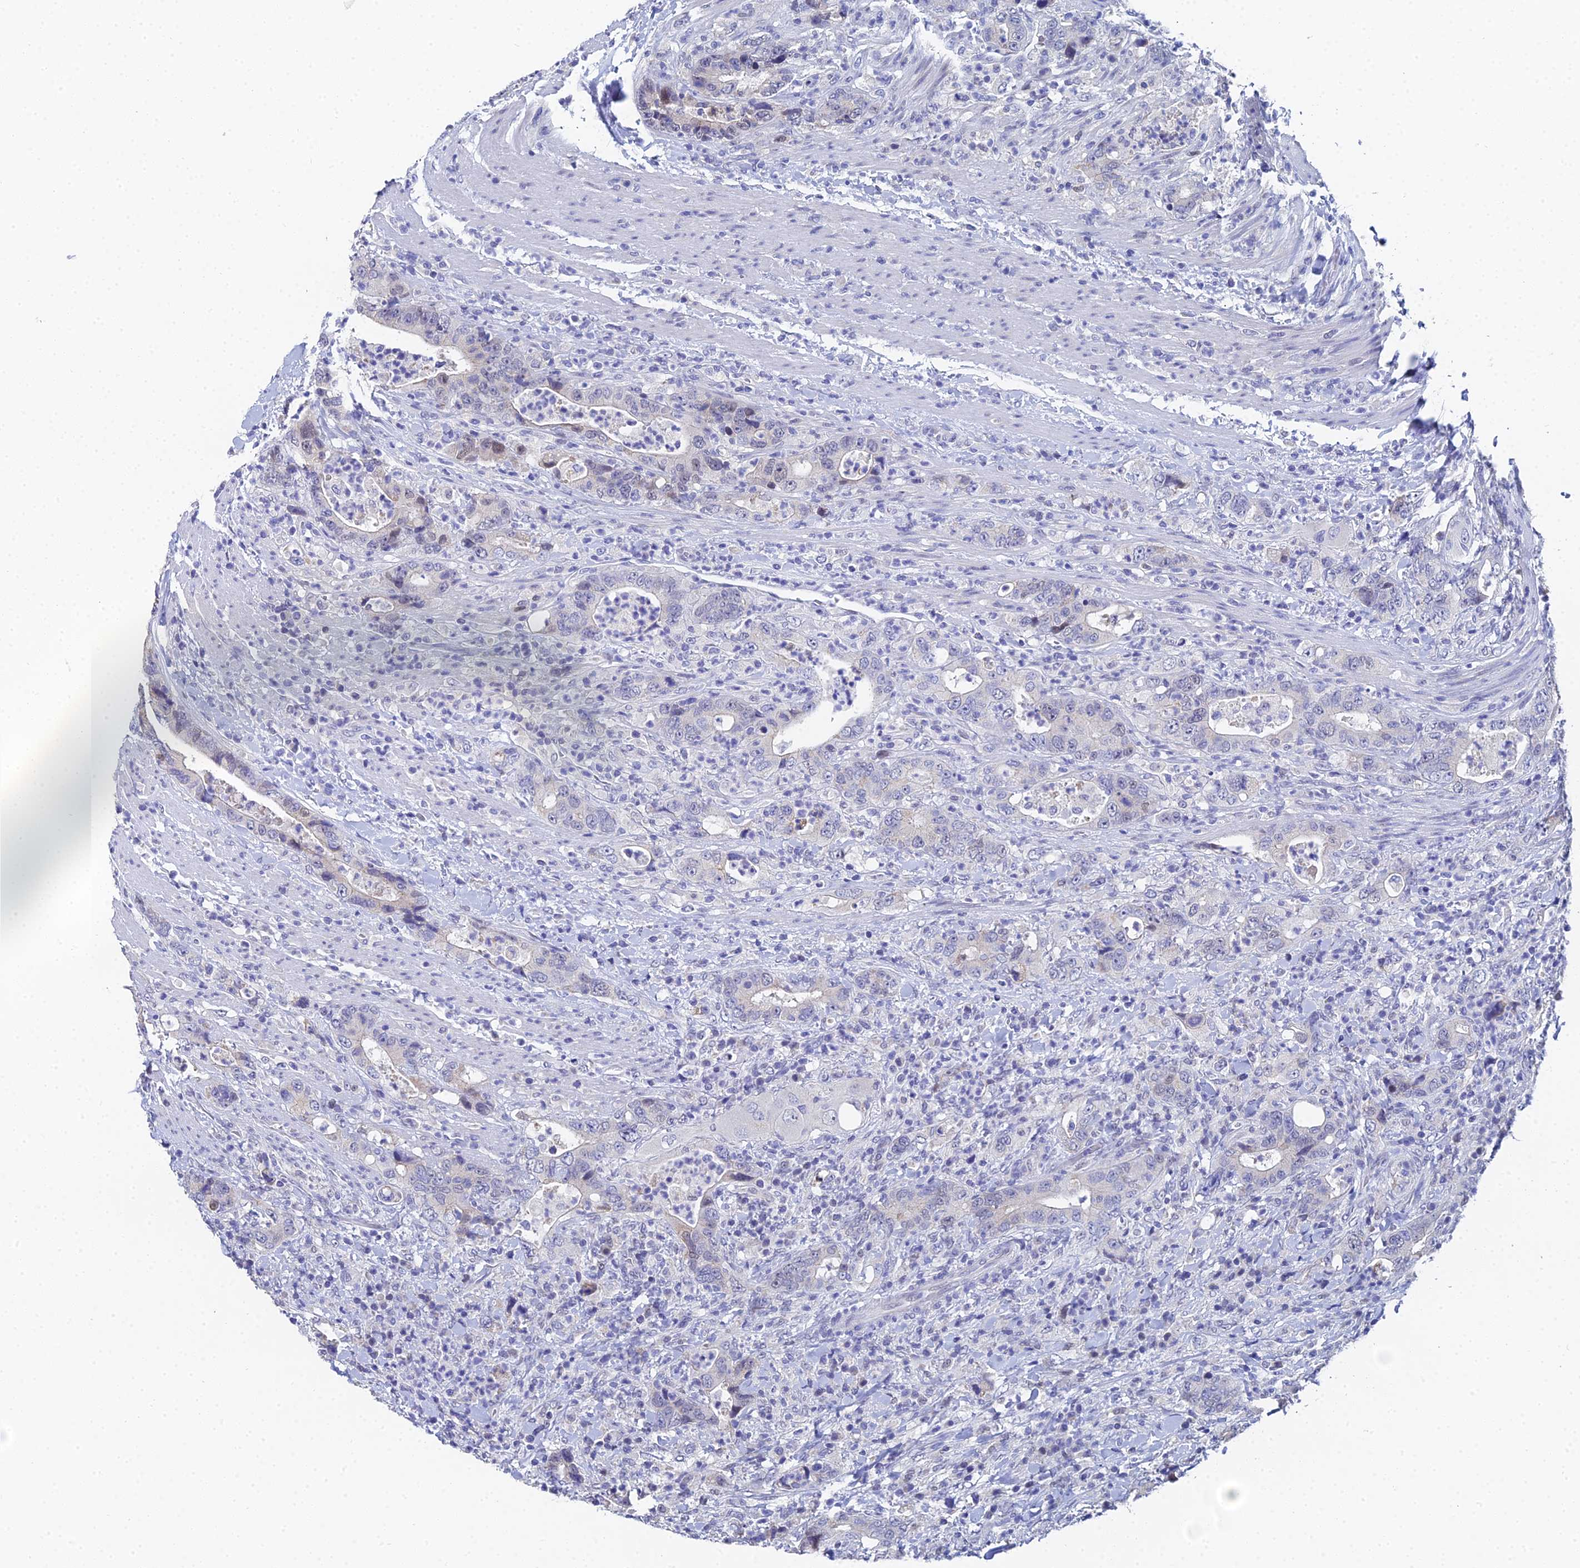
{"staining": {"intensity": "negative", "quantity": "none", "location": "none"}, "tissue": "colorectal cancer", "cell_type": "Tumor cells", "image_type": "cancer", "snomed": [{"axis": "morphology", "description": "Adenocarcinoma, NOS"}, {"axis": "topography", "description": "Colon"}], "caption": "The IHC photomicrograph has no significant staining in tumor cells of colorectal adenocarcinoma tissue.", "gene": "OCM", "patient": {"sex": "female", "age": 75}}